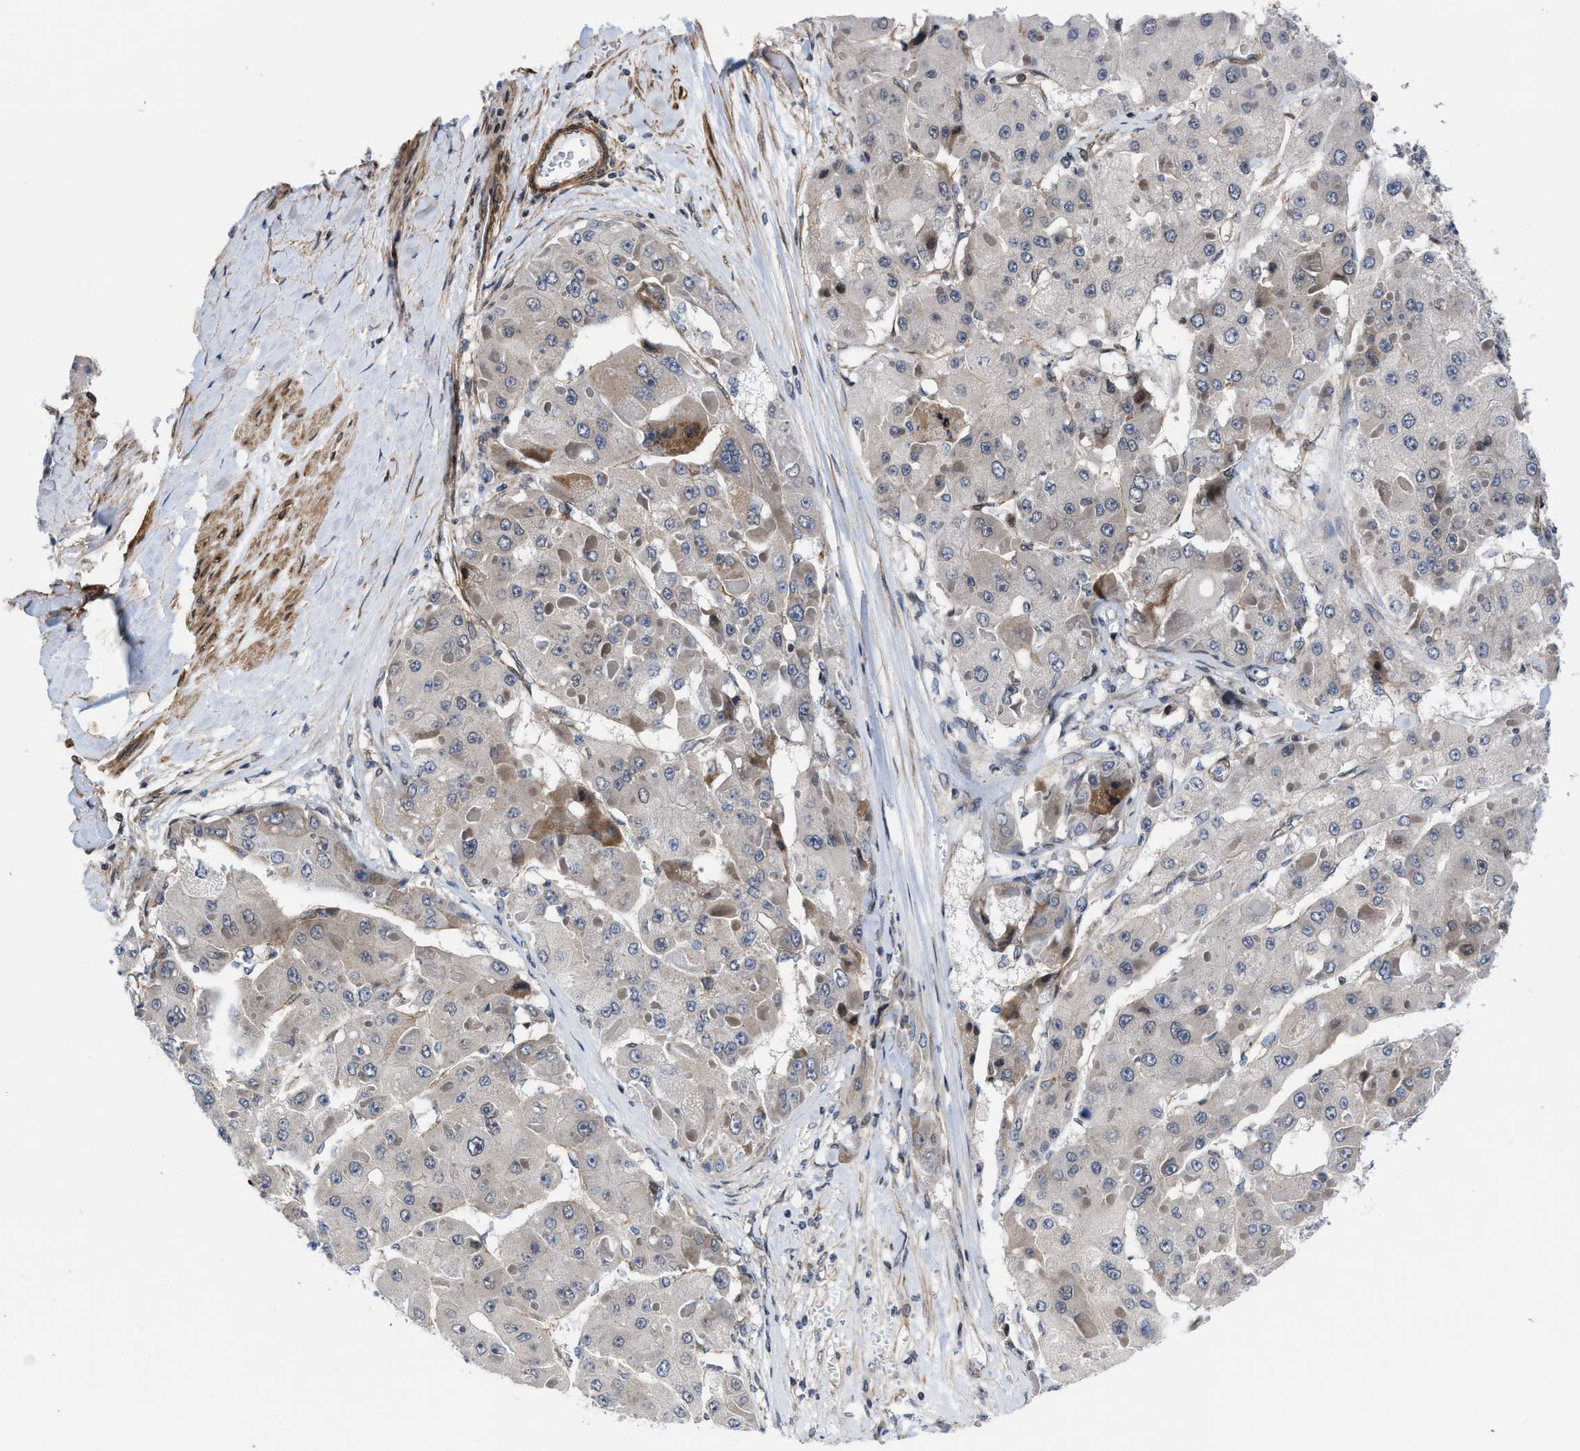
{"staining": {"intensity": "weak", "quantity": "<25%", "location": "cytoplasmic/membranous"}, "tissue": "liver cancer", "cell_type": "Tumor cells", "image_type": "cancer", "snomed": [{"axis": "morphology", "description": "Carcinoma, Hepatocellular, NOS"}, {"axis": "topography", "description": "Liver"}], "caption": "High magnification brightfield microscopy of hepatocellular carcinoma (liver) stained with DAB (brown) and counterstained with hematoxylin (blue): tumor cells show no significant staining.", "gene": "TGFB1I1", "patient": {"sex": "female", "age": 73}}